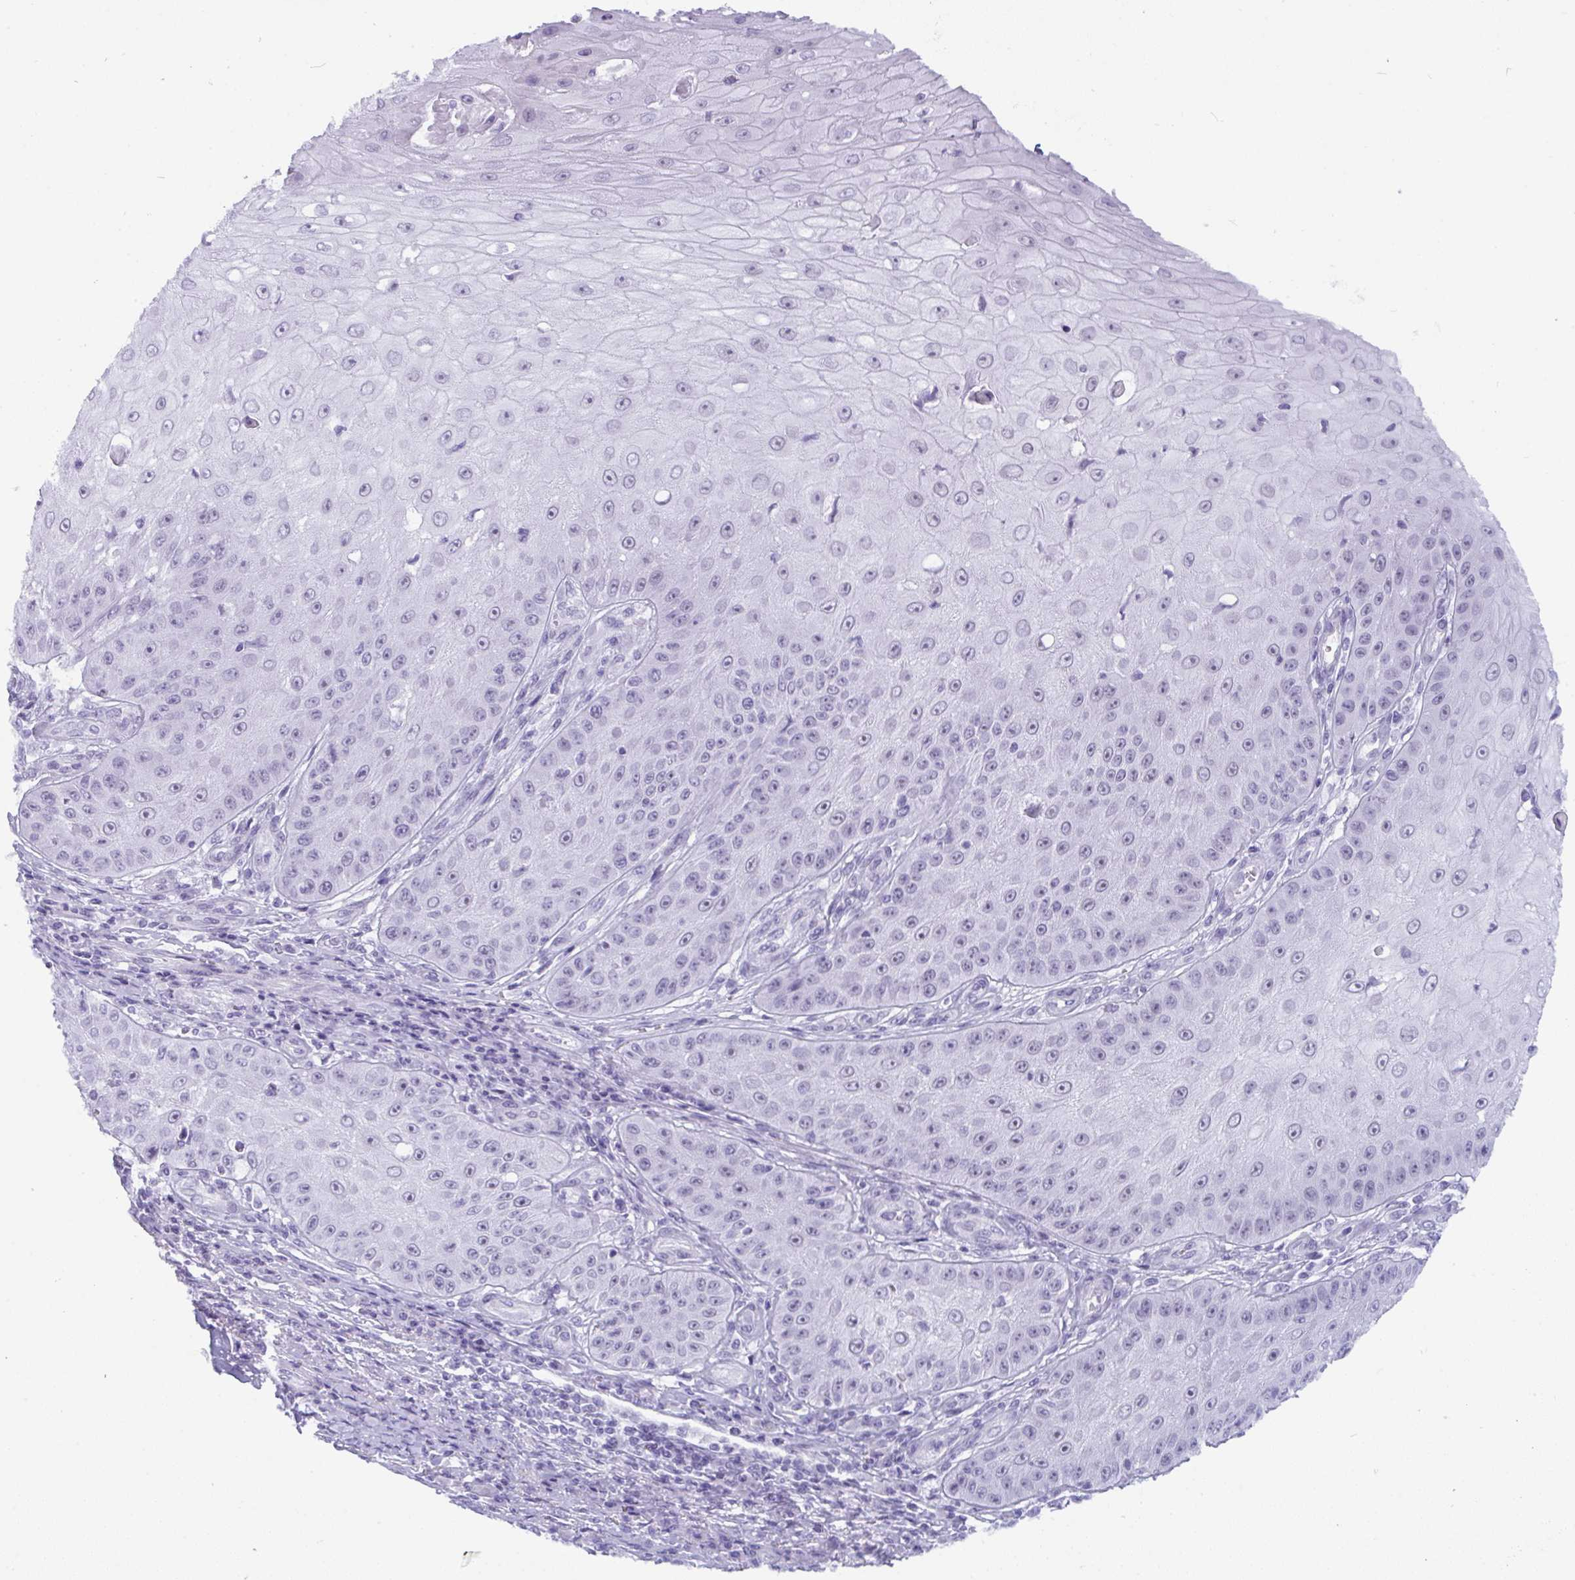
{"staining": {"intensity": "negative", "quantity": "none", "location": "none"}, "tissue": "skin cancer", "cell_type": "Tumor cells", "image_type": "cancer", "snomed": [{"axis": "morphology", "description": "Squamous cell carcinoma, NOS"}, {"axis": "topography", "description": "Skin"}], "caption": "Tumor cells are negative for protein expression in human skin cancer.", "gene": "CDK13", "patient": {"sex": "male", "age": 70}}